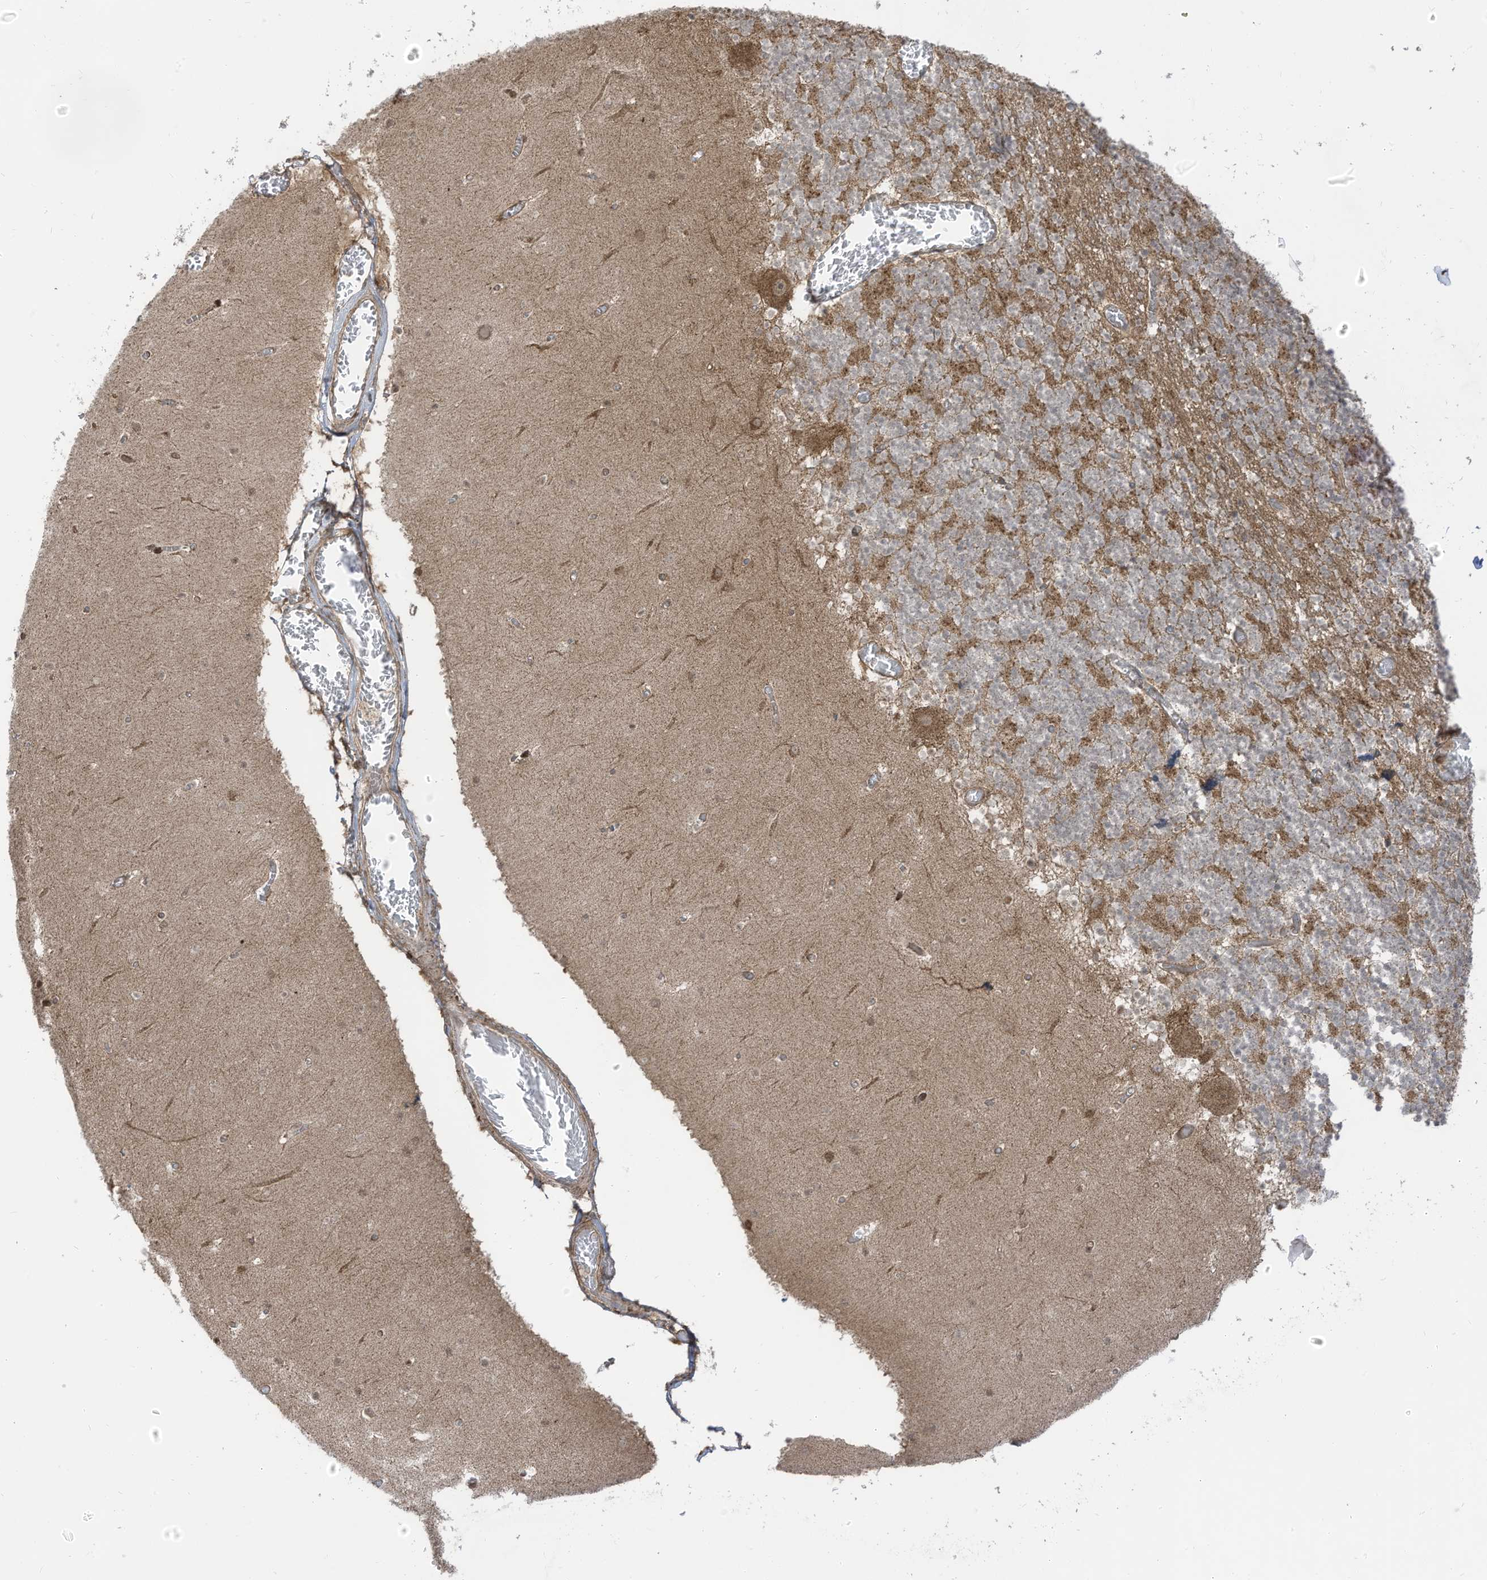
{"staining": {"intensity": "strong", "quantity": "25%-75%", "location": "cytoplasmic/membranous"}, "tissue": "cerebellum", "cell_type": "Cells in granular layer", "image_type": "normal", "snomed": [{"axis": "morphology", "description": "Normal tissue, NOS"}, {"axis": "topography", "description": "Cerebellum"}], "caption": "Immunohistochemistry (IHC) histopathology image of benign human cerebellum stained for a protein (brown), which displays high levels of strong cytoplasmic/membranous positivity in approximately 25%-75% of cells in granular layer.", "gene": "REPS1", "patient": {"sex": "female", "age": 28}}